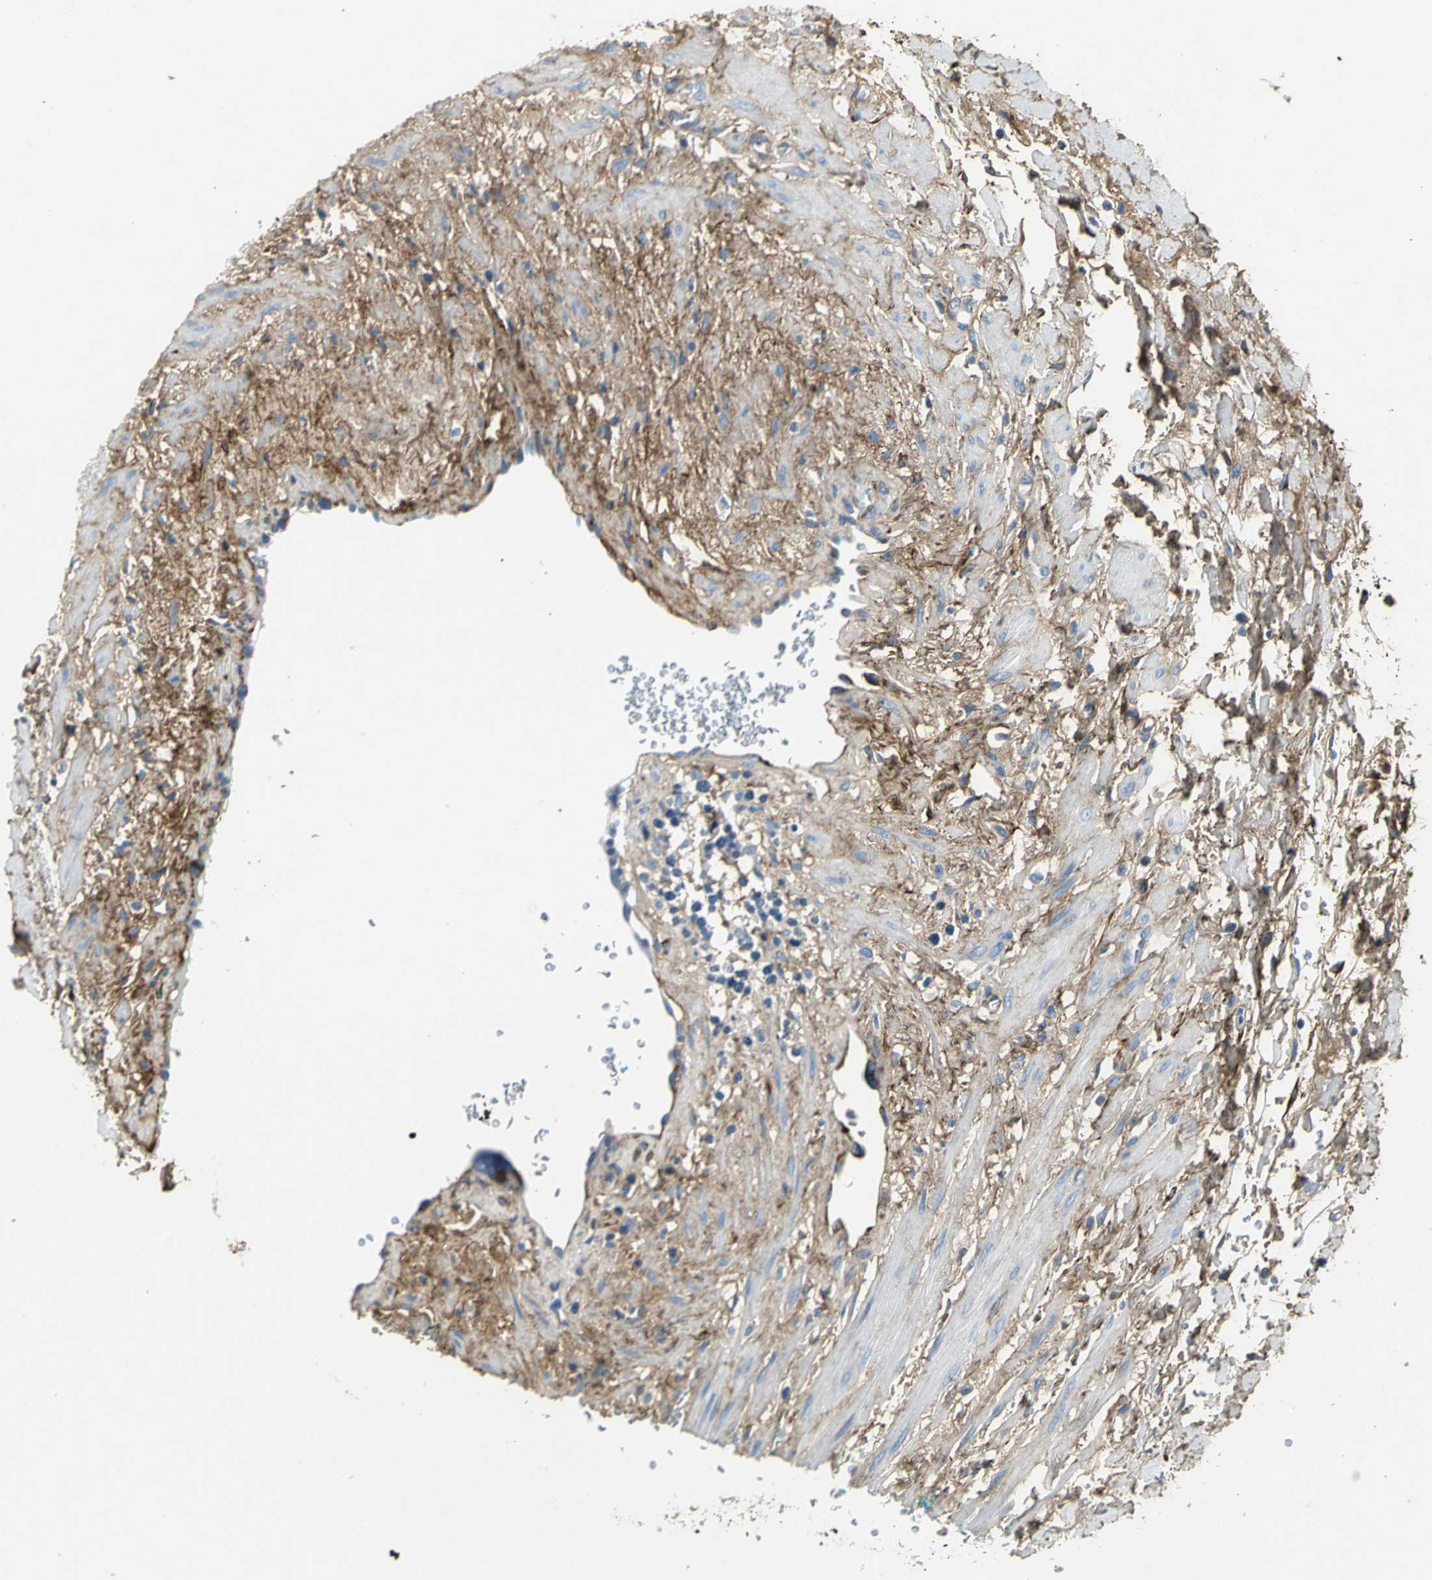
{"staining": {"intensity": "weak", "quantity": ">75%", "location": "cytoplasmic/membranous"}, "tissue": "adipose tissue", "cell_type": "Adipocytes", "image_type": "normal", "snomed": [{"axis": "morphology", "description": "Normal tissue, NOS"}, {"axis": "topography", "description": "Soft tissue"}, {"axis": "topography", "description": "Peripheral nerve tissue"}], "caption": "IHC (DAB) staining of unremarkable adipose tissue shows weak cytoplasmic/membranous protein staining in approximately >75% of adipocytes.", "gene": "EFNB3", "patient": {"sex": "female", "age": 71}}